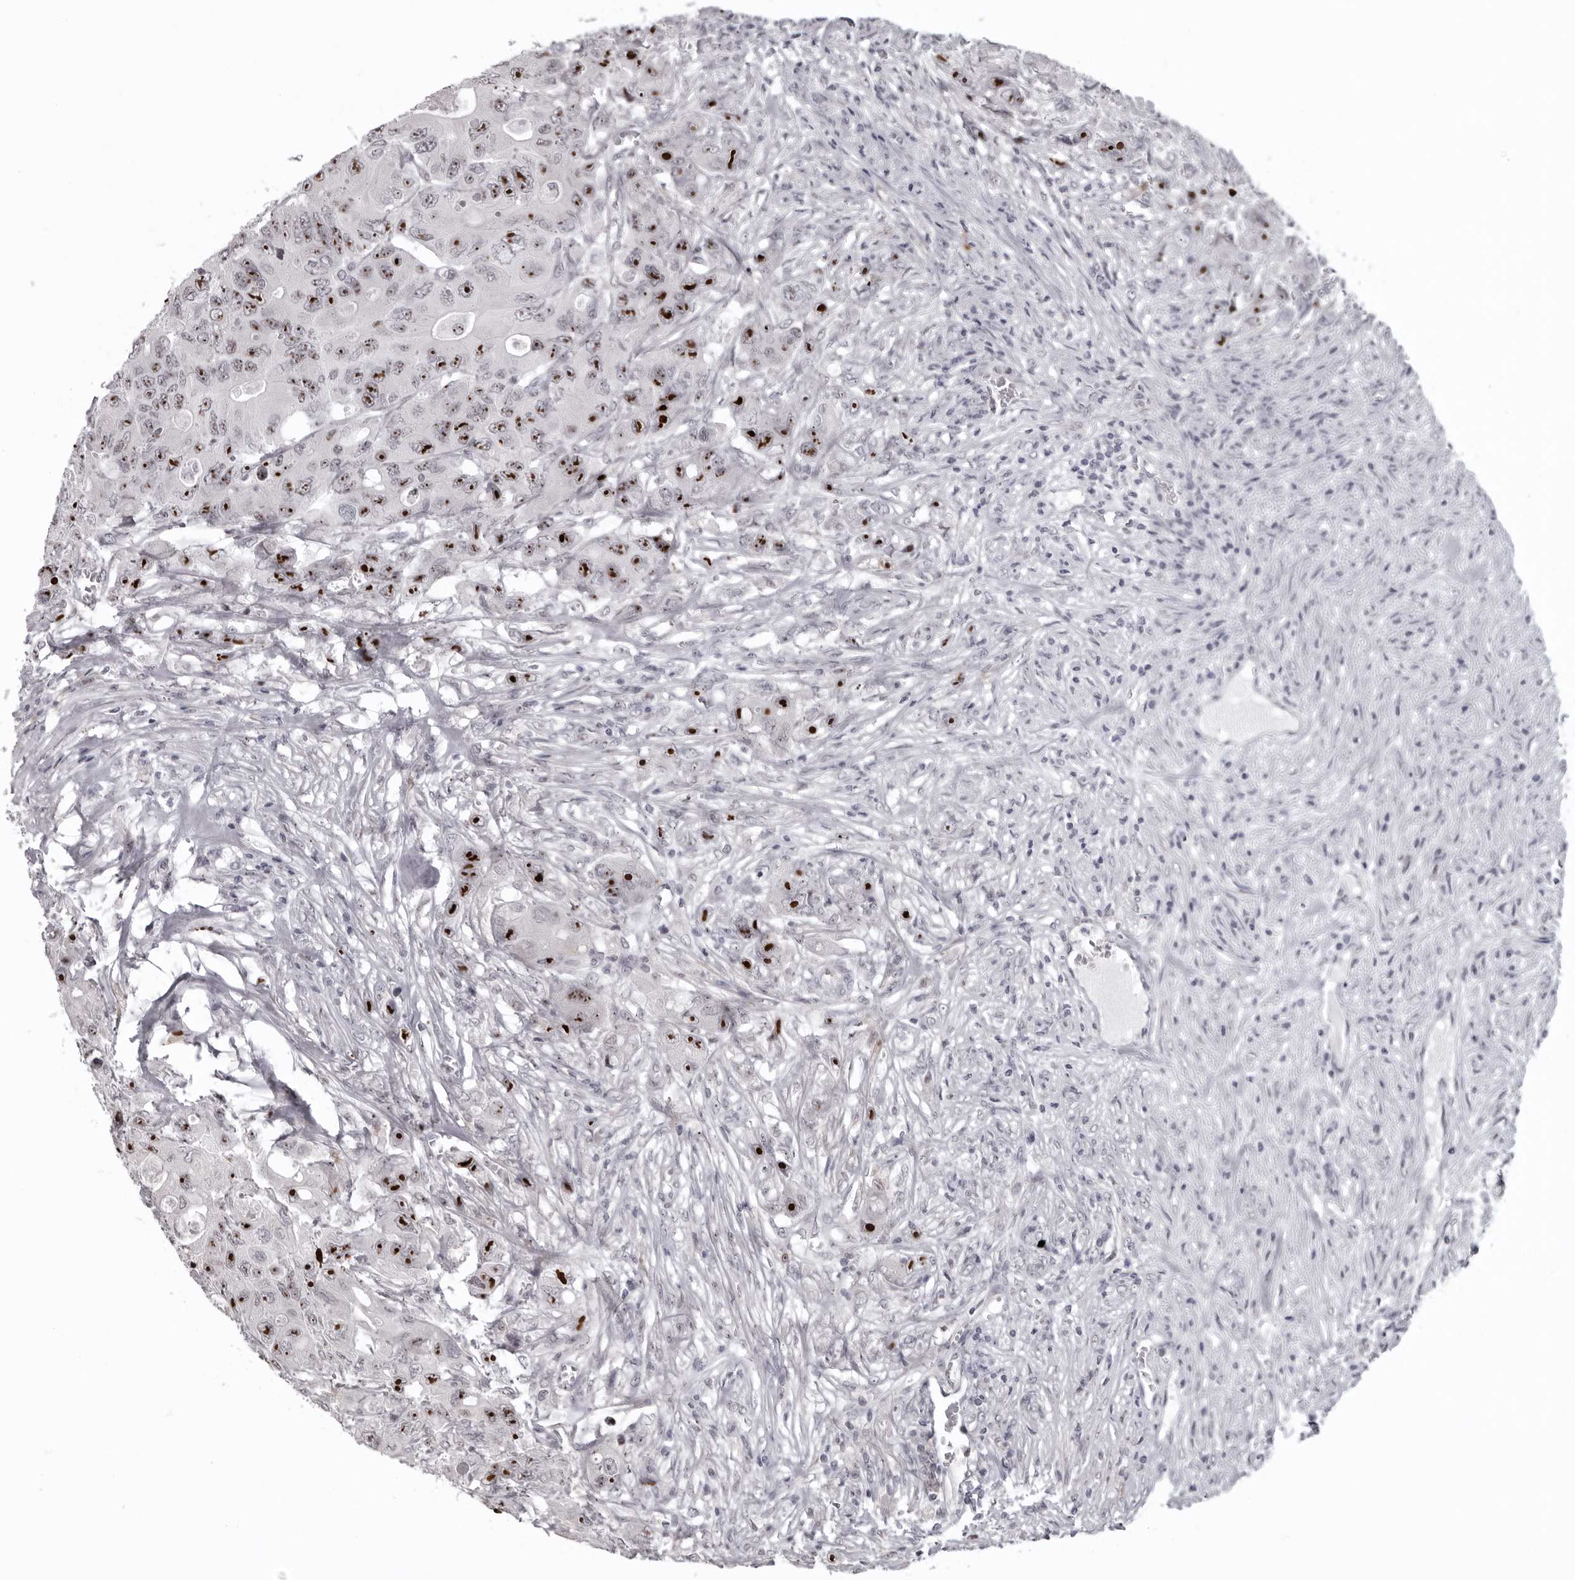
{"staining": {"intensity": "strong", "quantity": ">75%", "location": "nuclear"}, "tissue": "colorectal cancer", "cell_type": "Tumor cells", "image_type": "cancer", "snomed": [{"axis": "morphology", "description": "Adenocarcinoma, NOS"}, {"axis": "topography", "description": "Colon"}], "caption": "Brown immunohistochemical staining in human colorectal adenocarcinoma shows strong nuclear expression in about >75% of tumor cells.", "gene": "HELZ", "patient": {"sex": "female", "age": 46}}